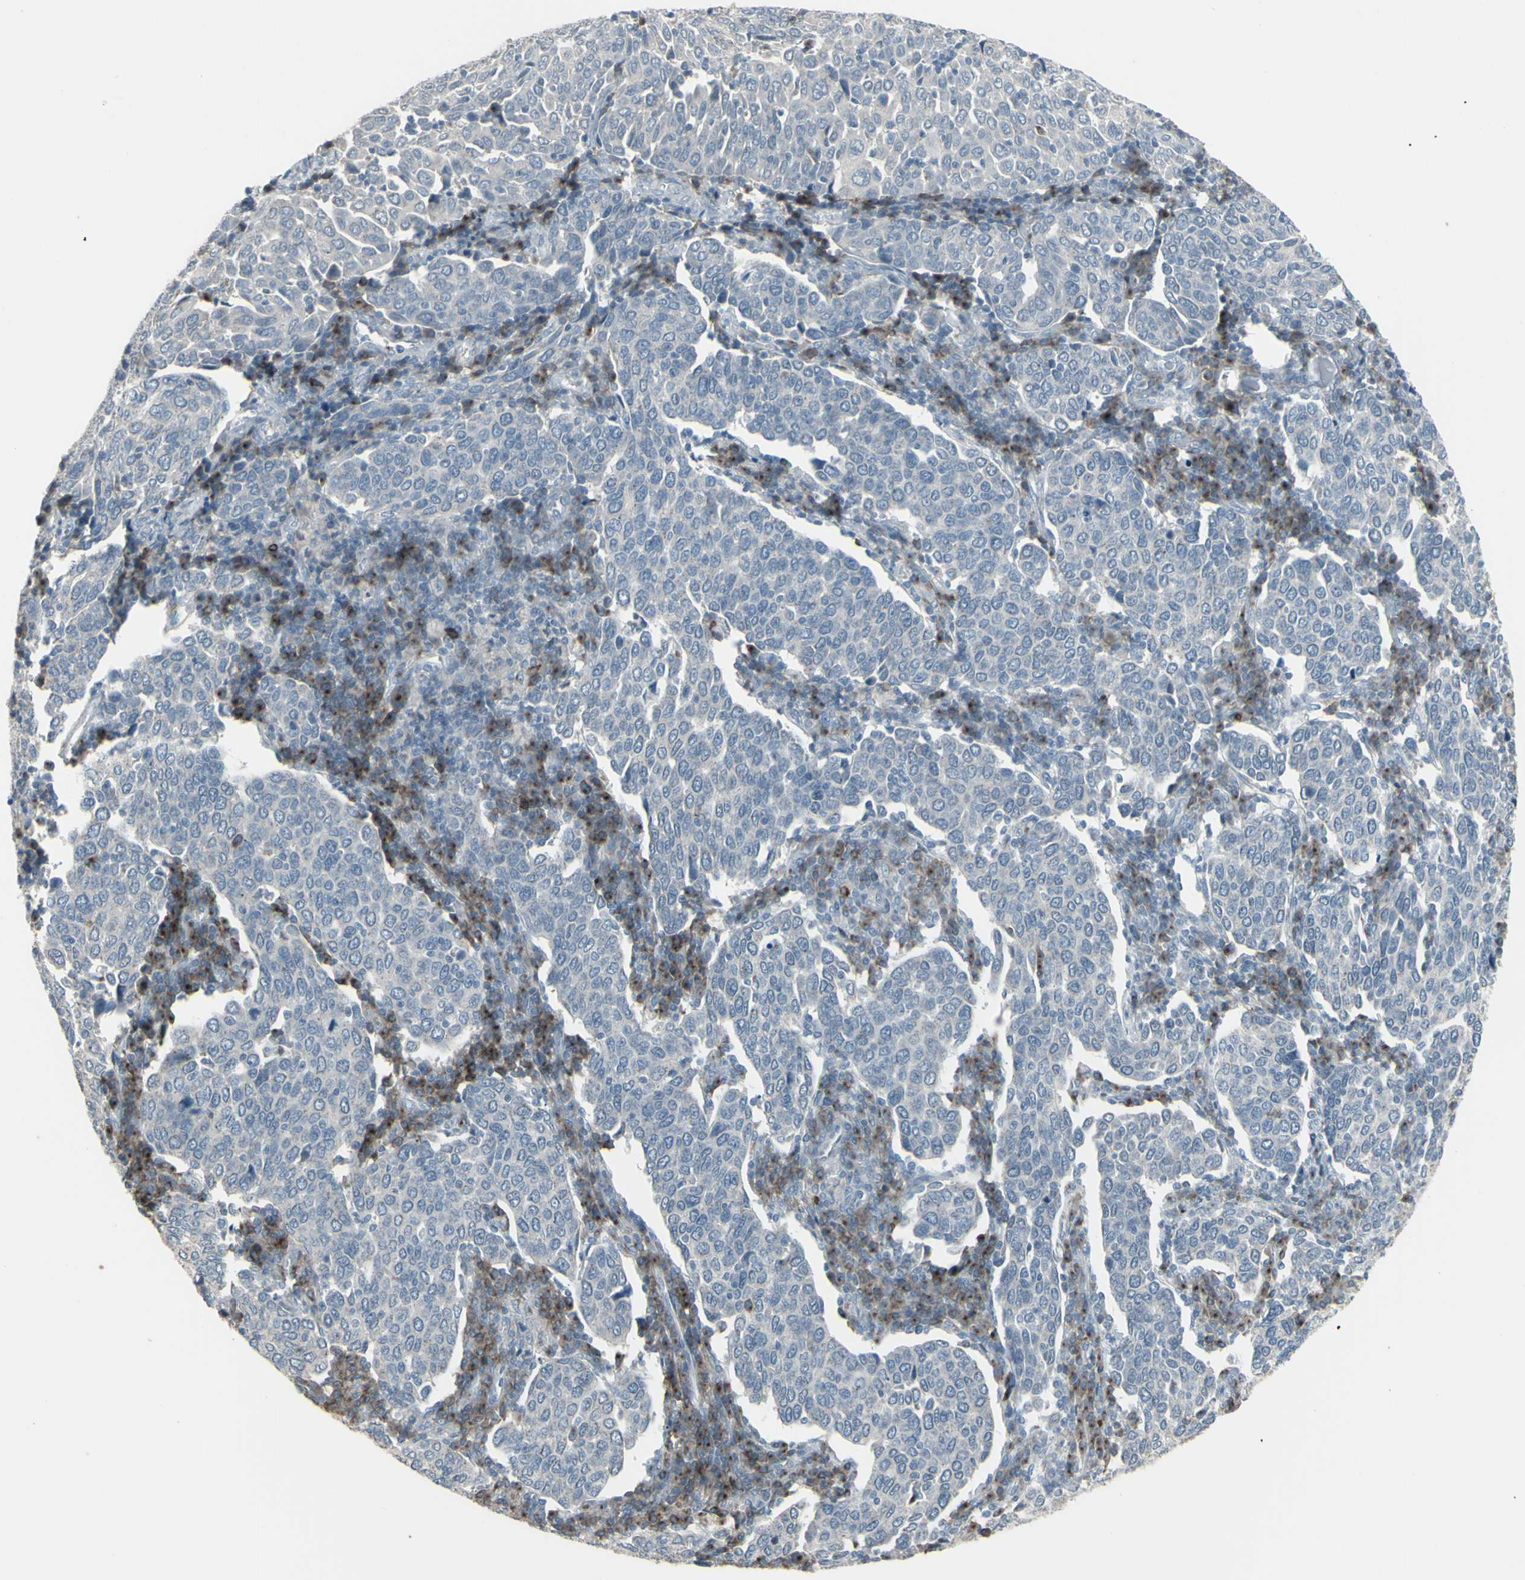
{"staining": {"intensity": "negative", "quantity": "none", "location": "none"}, "tissue": "cervical cancer", "cell_type": "Tumor cells", "image_type": "cancer", "snomed": [{"axis": "morphology", "description": "Squamous cell carcinoma, NOS"}, {"axis": "topography", "description": "Cervix"}], "caption": "The immunohistochemistry photomicrograph has no significant expression in tumor cells of cervical cancer (squamous cell carcinoma) tissue. Brightfield microscopy of immunohistochemistry stained with DAB (3,3'-diaminobenzidine) (brown) and hematoxylin (blue), captured at high magnification.", "gene": "CD79B", "patient": {"sex": "female", "age": 40}}